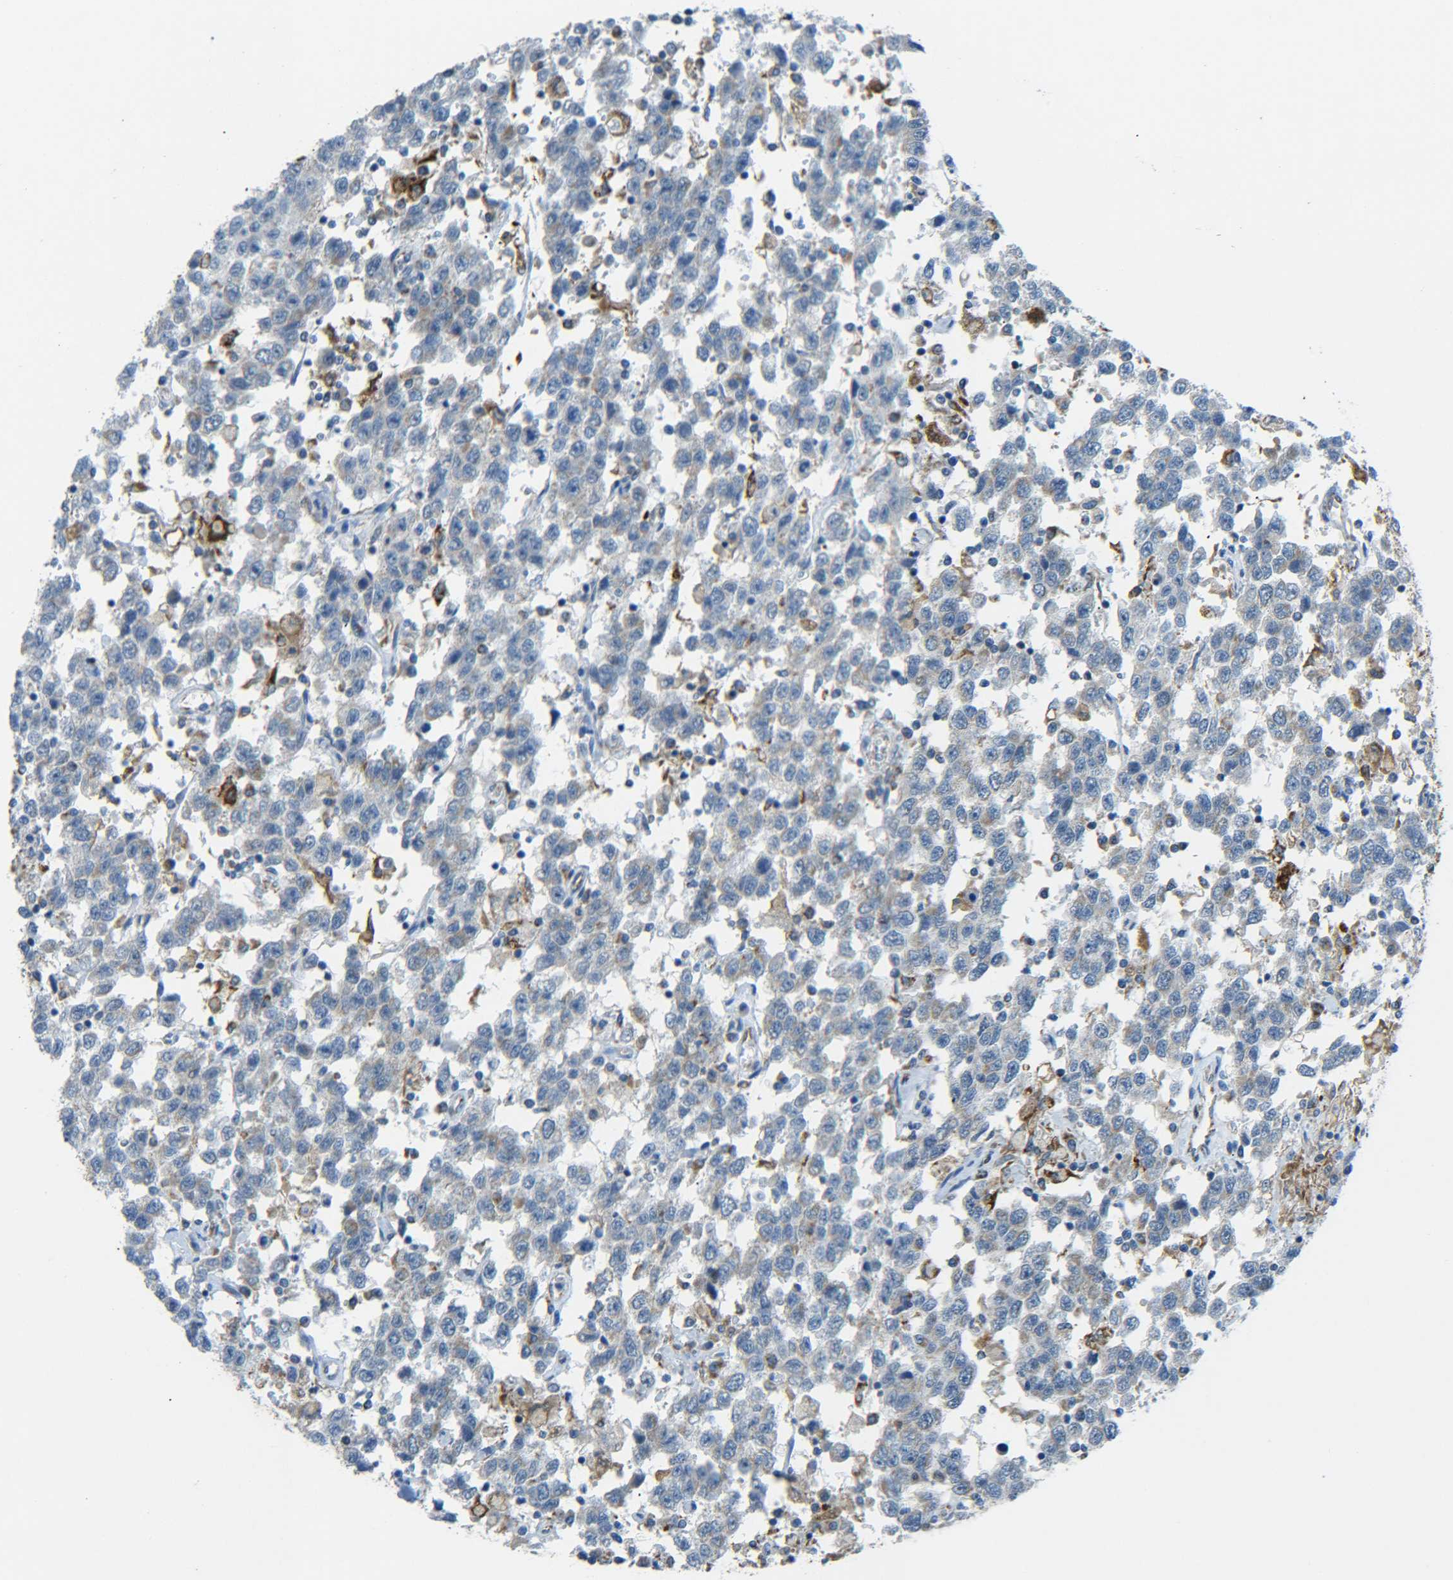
{"staining": {"intensity": "weak", "quantity": ">75%", "location": "cytoplasmic/membranous"}, "tissue": "testis cancer", "cell_type": "Tumor cells", "image_type": "cancer", "snomed": [{"axis": "morphology", "description": "Seminoma, NOS"}, {"axis": "topography", "description": "Testis"}], "caption": "This micrograph shows immunohistochemistry staining of seminoma (testis), with low weak cytoplasmic/membranous staining in about >75% of tumor cells.", "gene": "CYB5R1", "patient": {"sex": "male", "age": 41}}